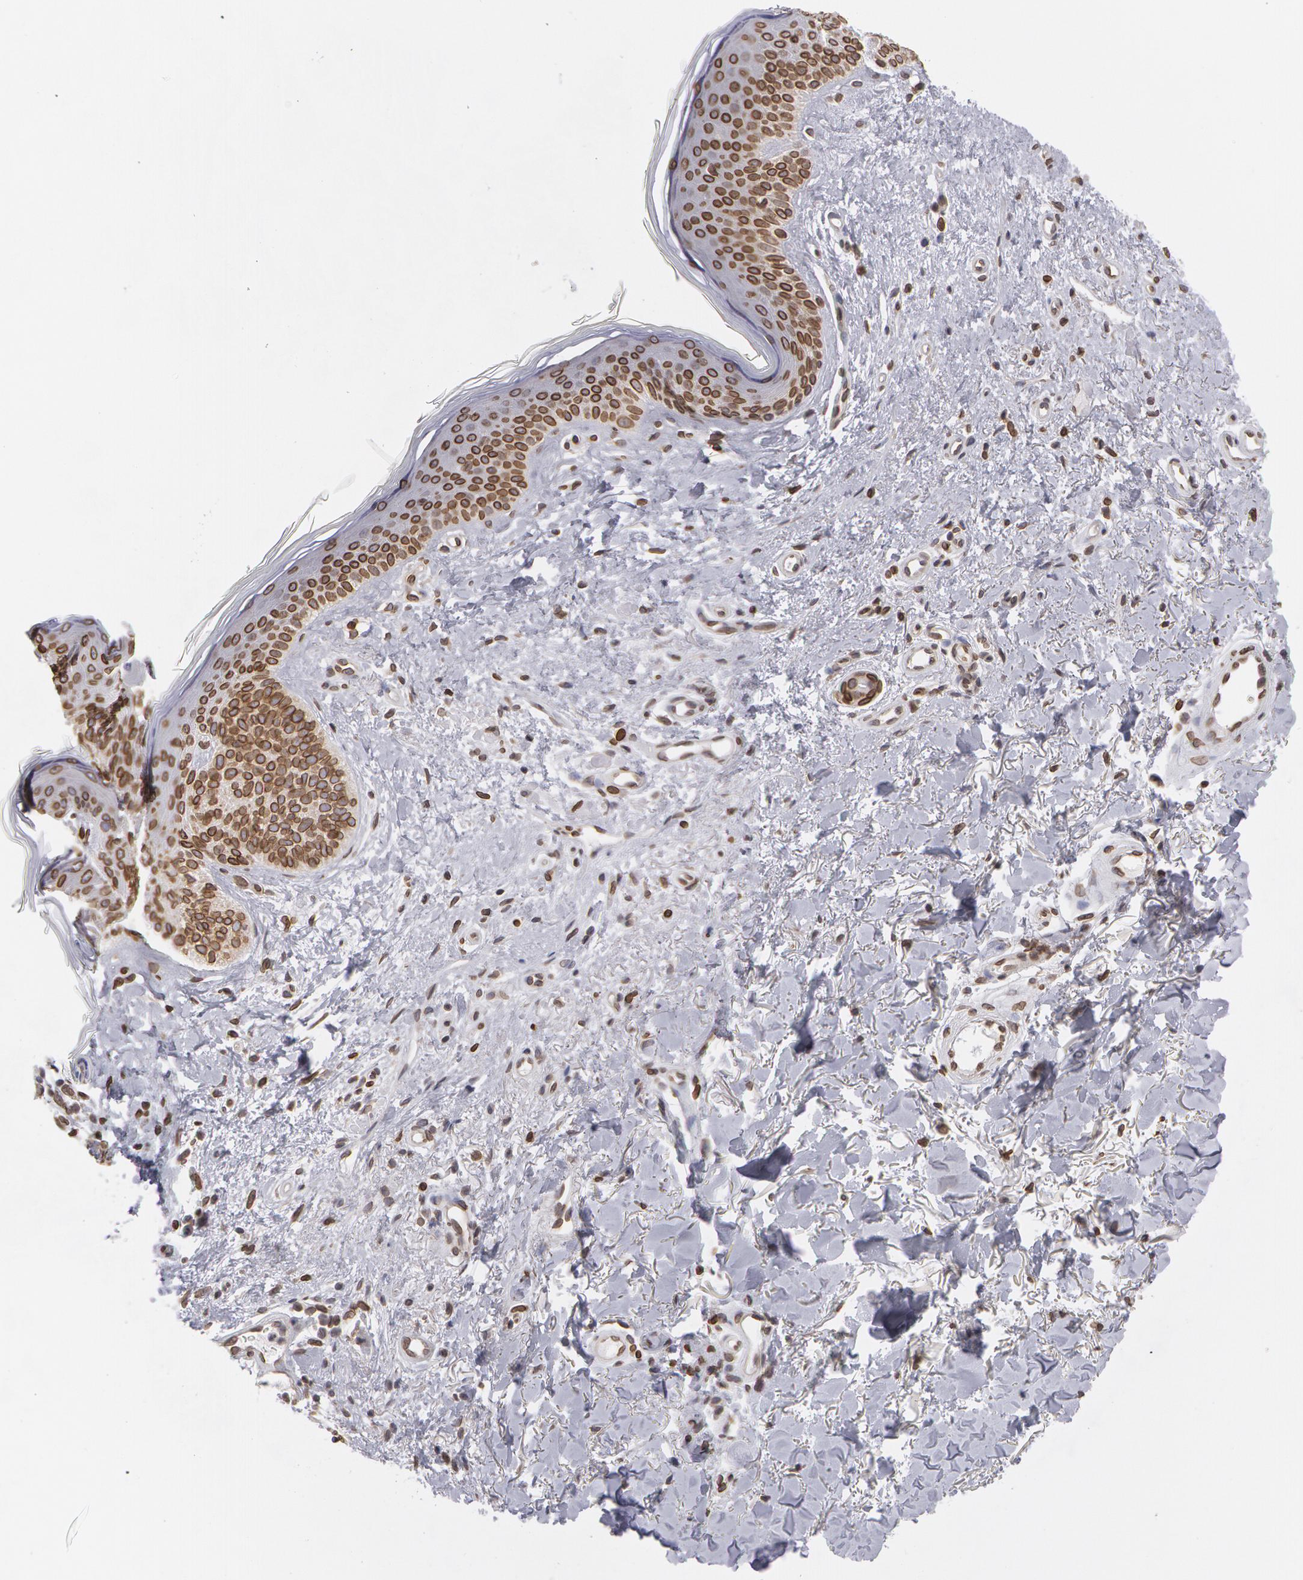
{"staining": {"intensity": "moderate", "quantity": "<25%", "location": "nuclear"}, "tissue": "skin cancer", "cell_type": "Tumor cells", "image_type": "cancer", "snomed": [{"axis": "morphology", "description": "Basal cell carcinoma"}, {"axis": "topography", "description": "Skin"}], "caption": "A low amount of moderate nuclear staining is present in about <25% of tumor cells in skin cancer (basal cell carcinoma) tissue.", "gene": "EMD", "patient": {"sex": "female", "age": 78}}